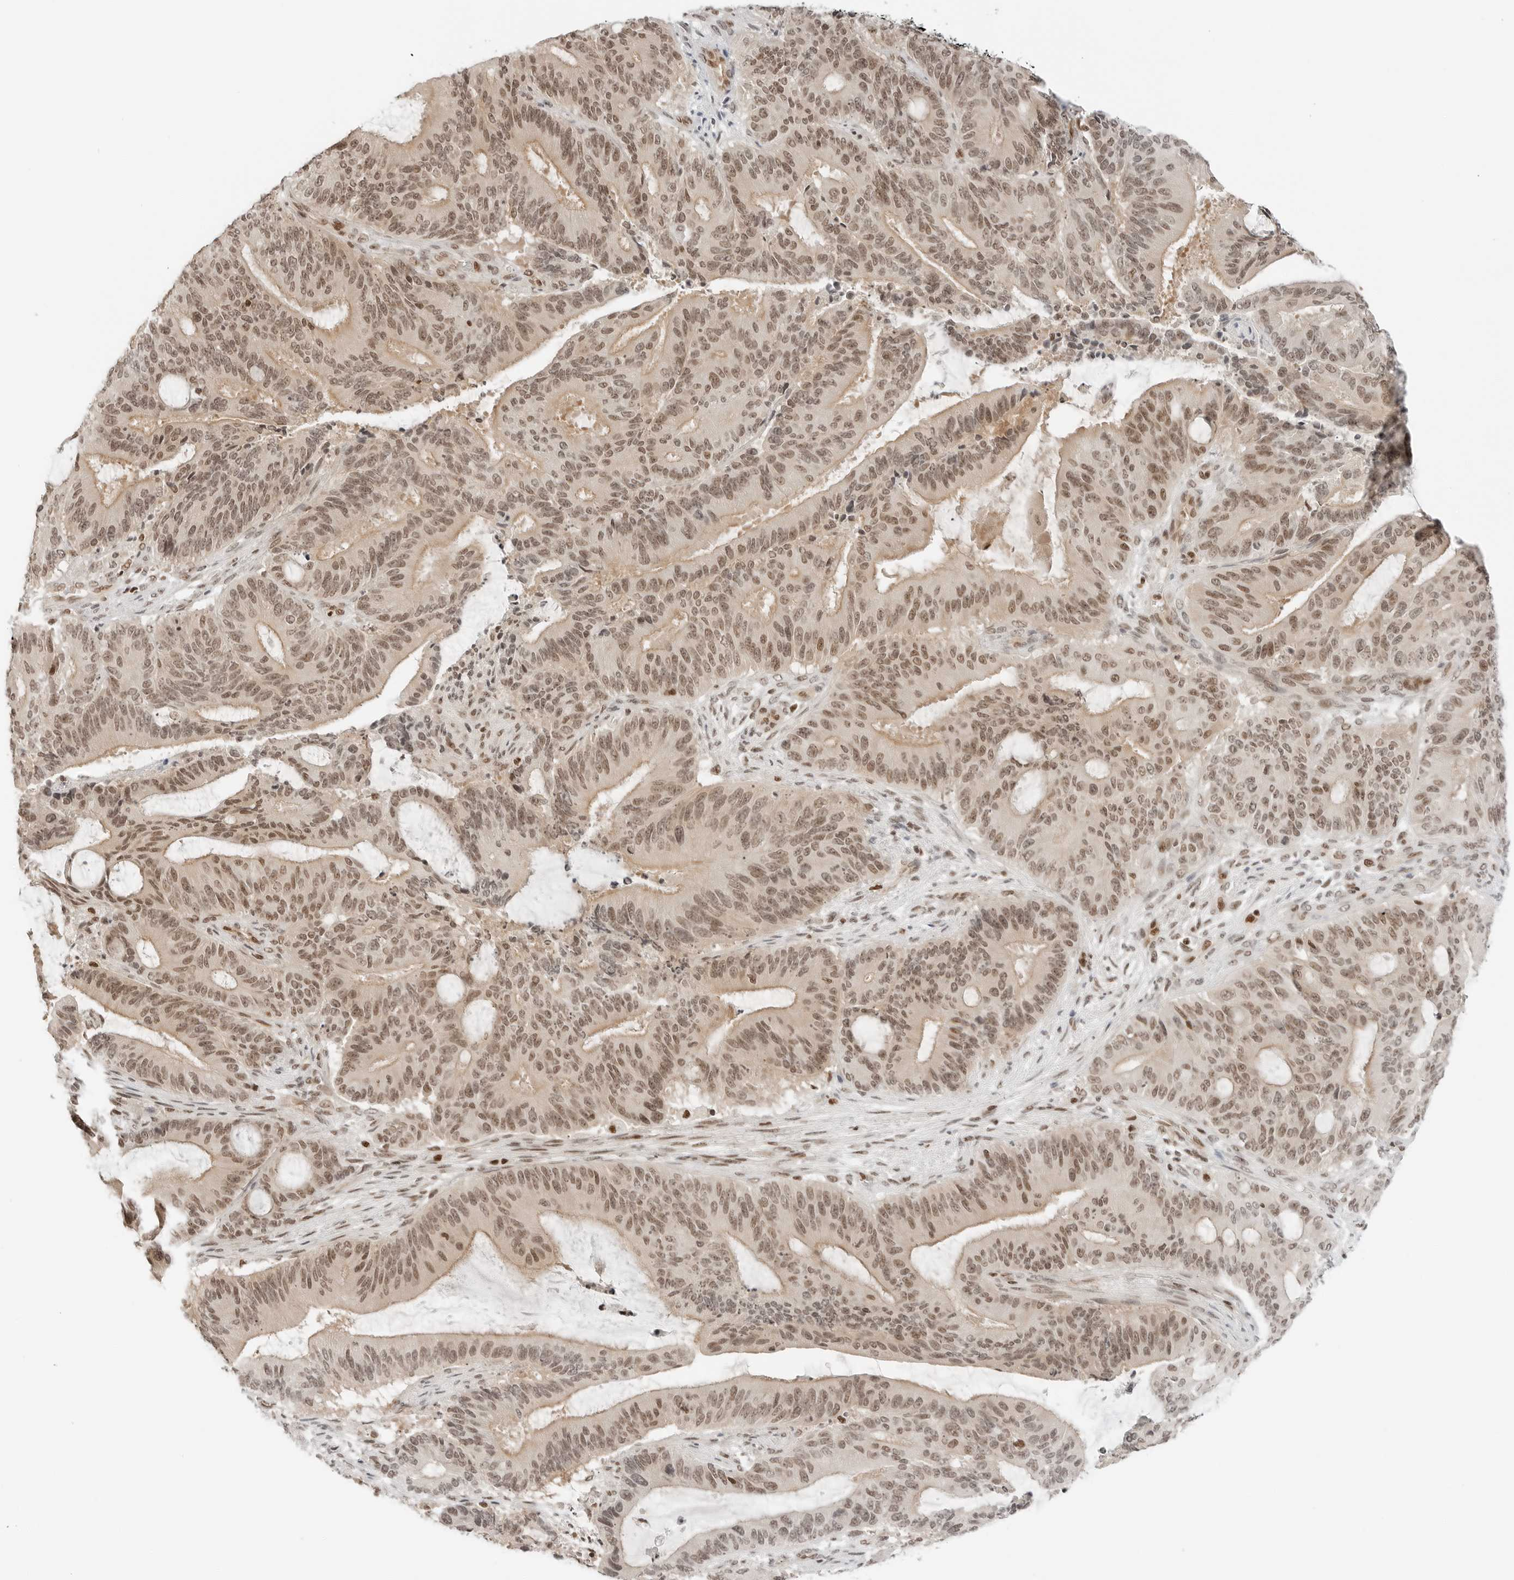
{"staining": {"intensity": "moderate", "quantity": ">75%", "location": "nuclear"}, "tissue": "liver cancer", "cell_type": "Tumor cells", "image_type": "cancer", "snomed": [{"axis": "morphology", "description": "Normal tissue, NOS"}, {"axis": "morphology", "description": "Cholangiocarcinoma"}, {"axis": "topography", "description": "Liver"}, {"axis": "topography", "description": "Peripheral nerve tissue"}], "caption": "Moderate nuclear positivity is seen in about >75% of tumor cells in cholangiocarcinoma (liver).", "gene": "CRTC2", "patient": {"sex": "female", "age": 73}}